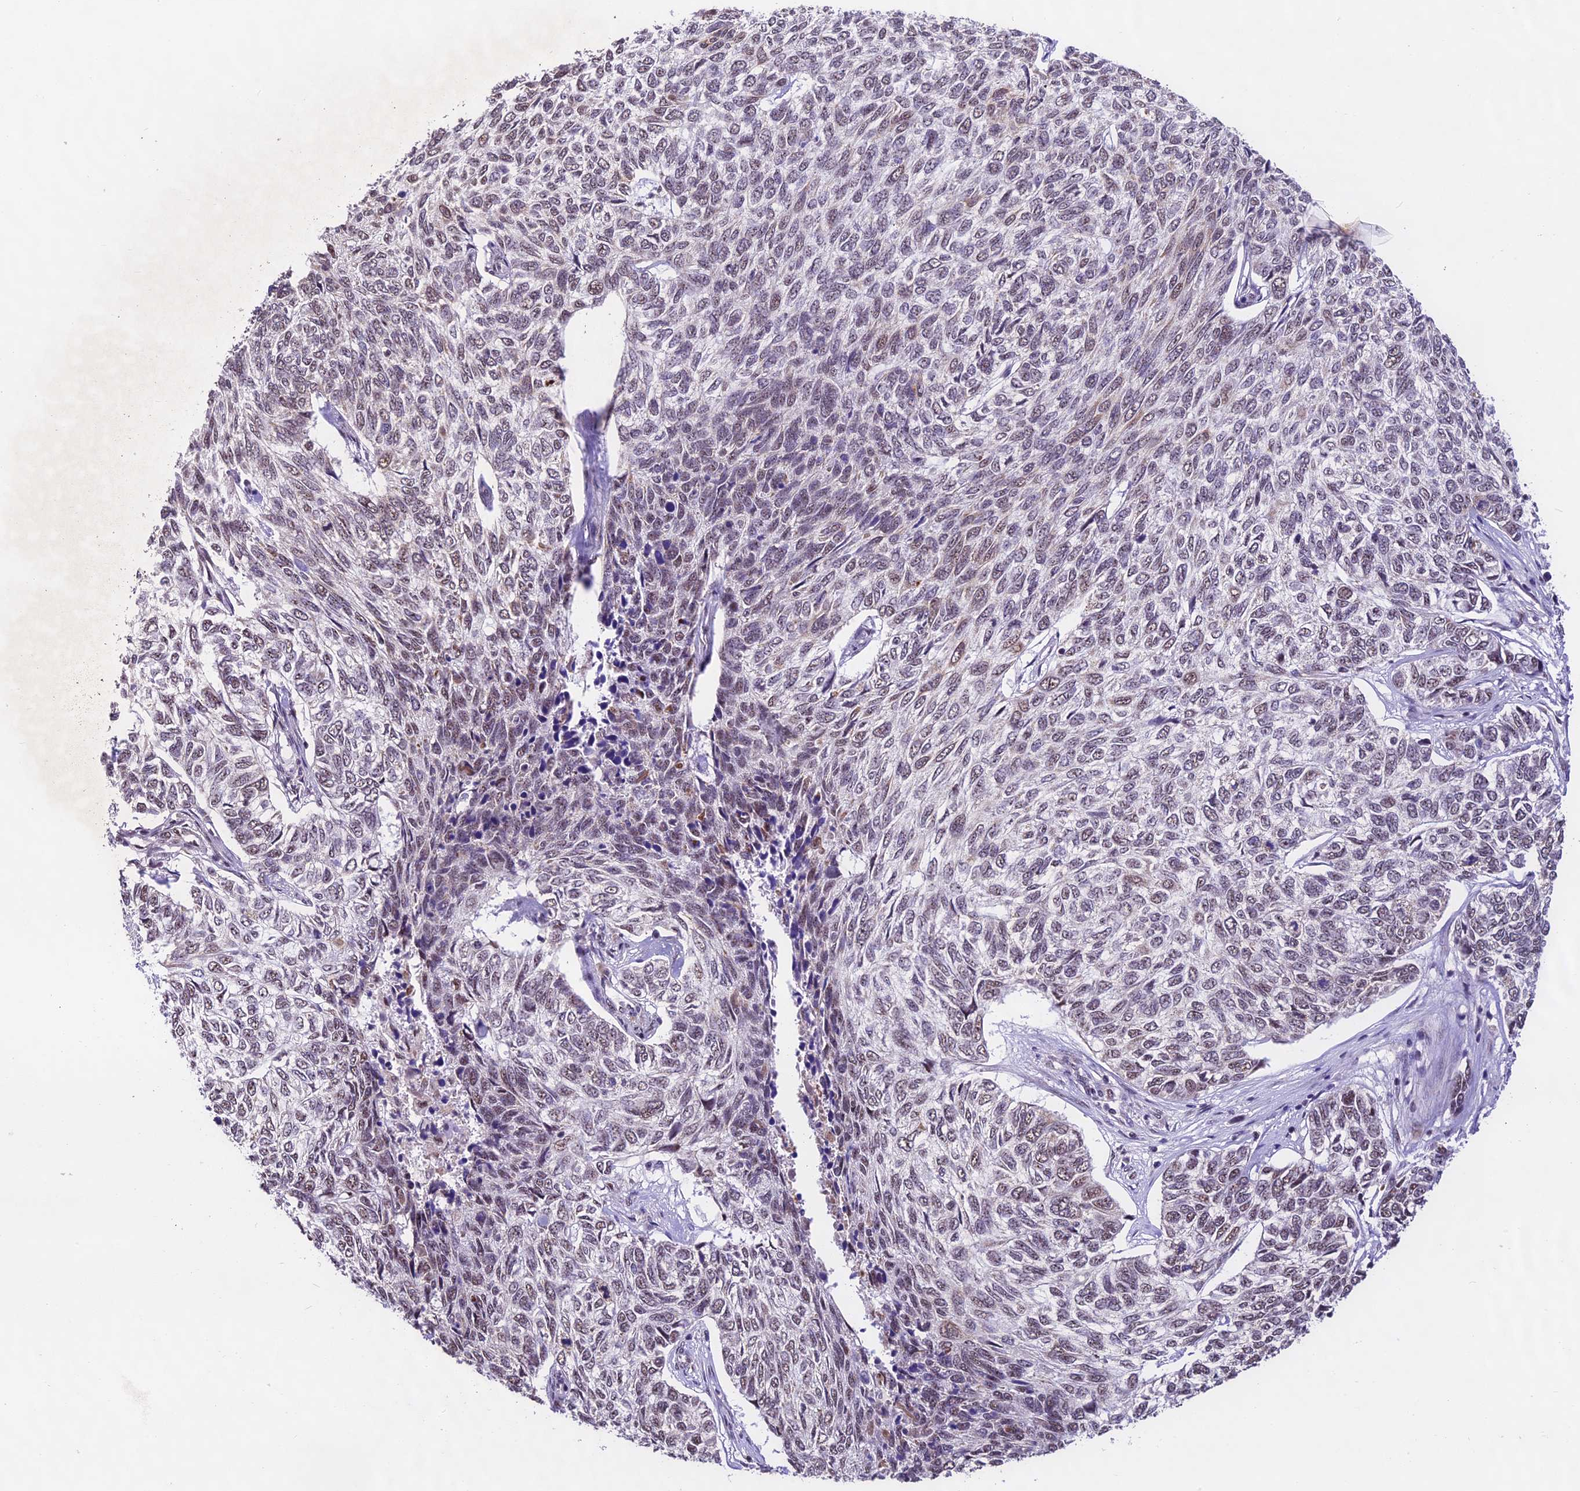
{"staining": {"intensity": "weak", "quantity": "25%-75%", "location": "nuclear"}, "tissue": "skin cancer", "cell_type": "Tumor cells", "image_type": "cancer", "snomed": [{"axis": "morphology", "description": "Basal cell carcinoma"}, {"axis": "topography", "description": "Skin"}], "caption": "Skin cancer stained with a protein marker displays weak staining in tumor cells.", "gene": "CARS2", "patient": {"sex": "female", "age": 65}}